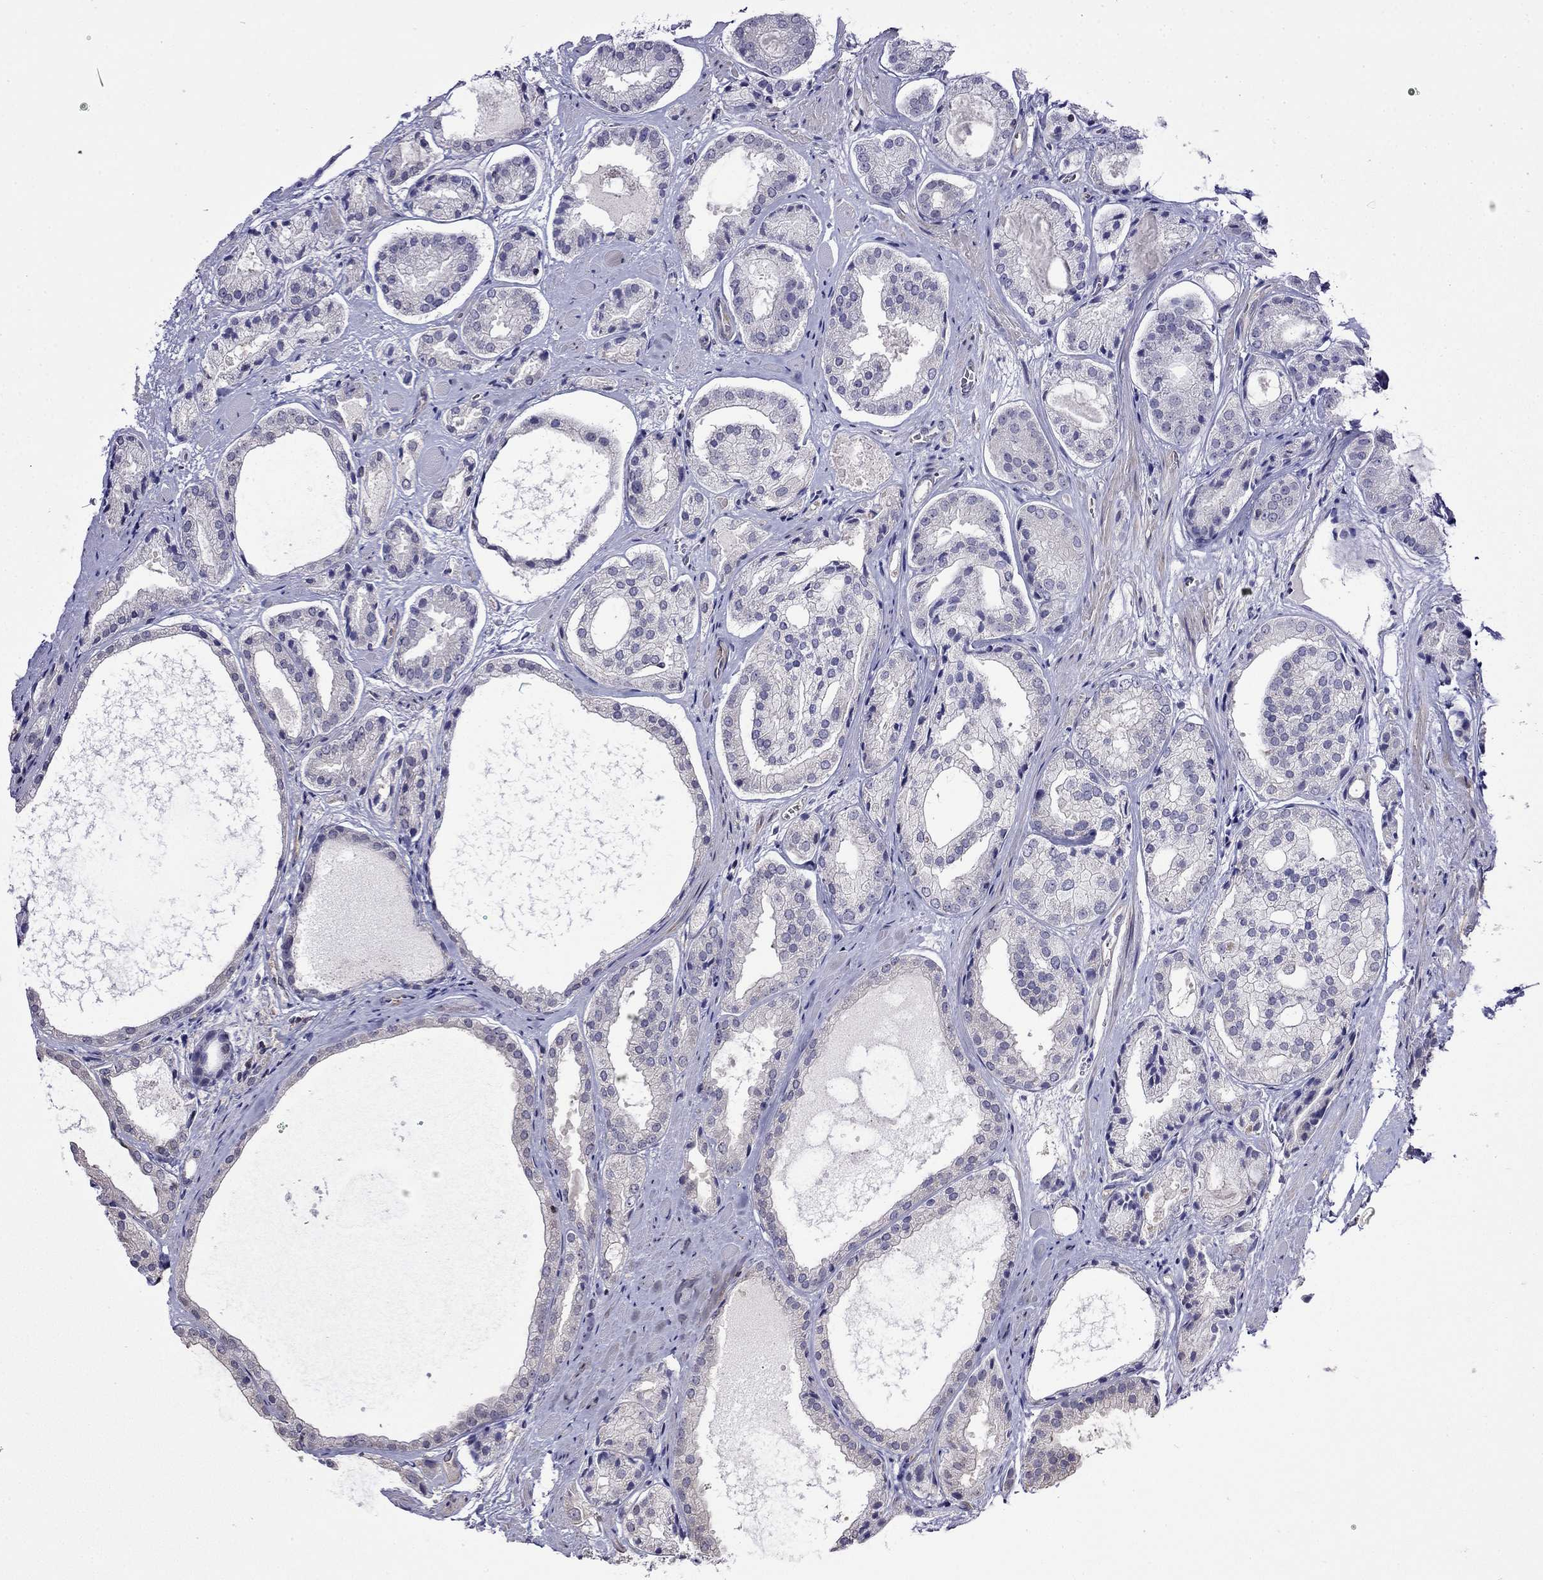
{"staining": {"intensity": "negative", "quantity": "none", "location": "none"}, "tissue": "prostate cancer", "cell_type": "Tumor cells", "image_type": "cancer", "snomed": [{"axis": "morphology", "description": "Adenocarcinoma, Low grade"}, {"axis": "topography", "description": "Prostate"}], "caption": "IHC of prostate adenocarcinoma (low-grade) displays no expression in tumor cells.", "gene": "GUCA1B", "patient": {"sex": "male", "age": 69}}